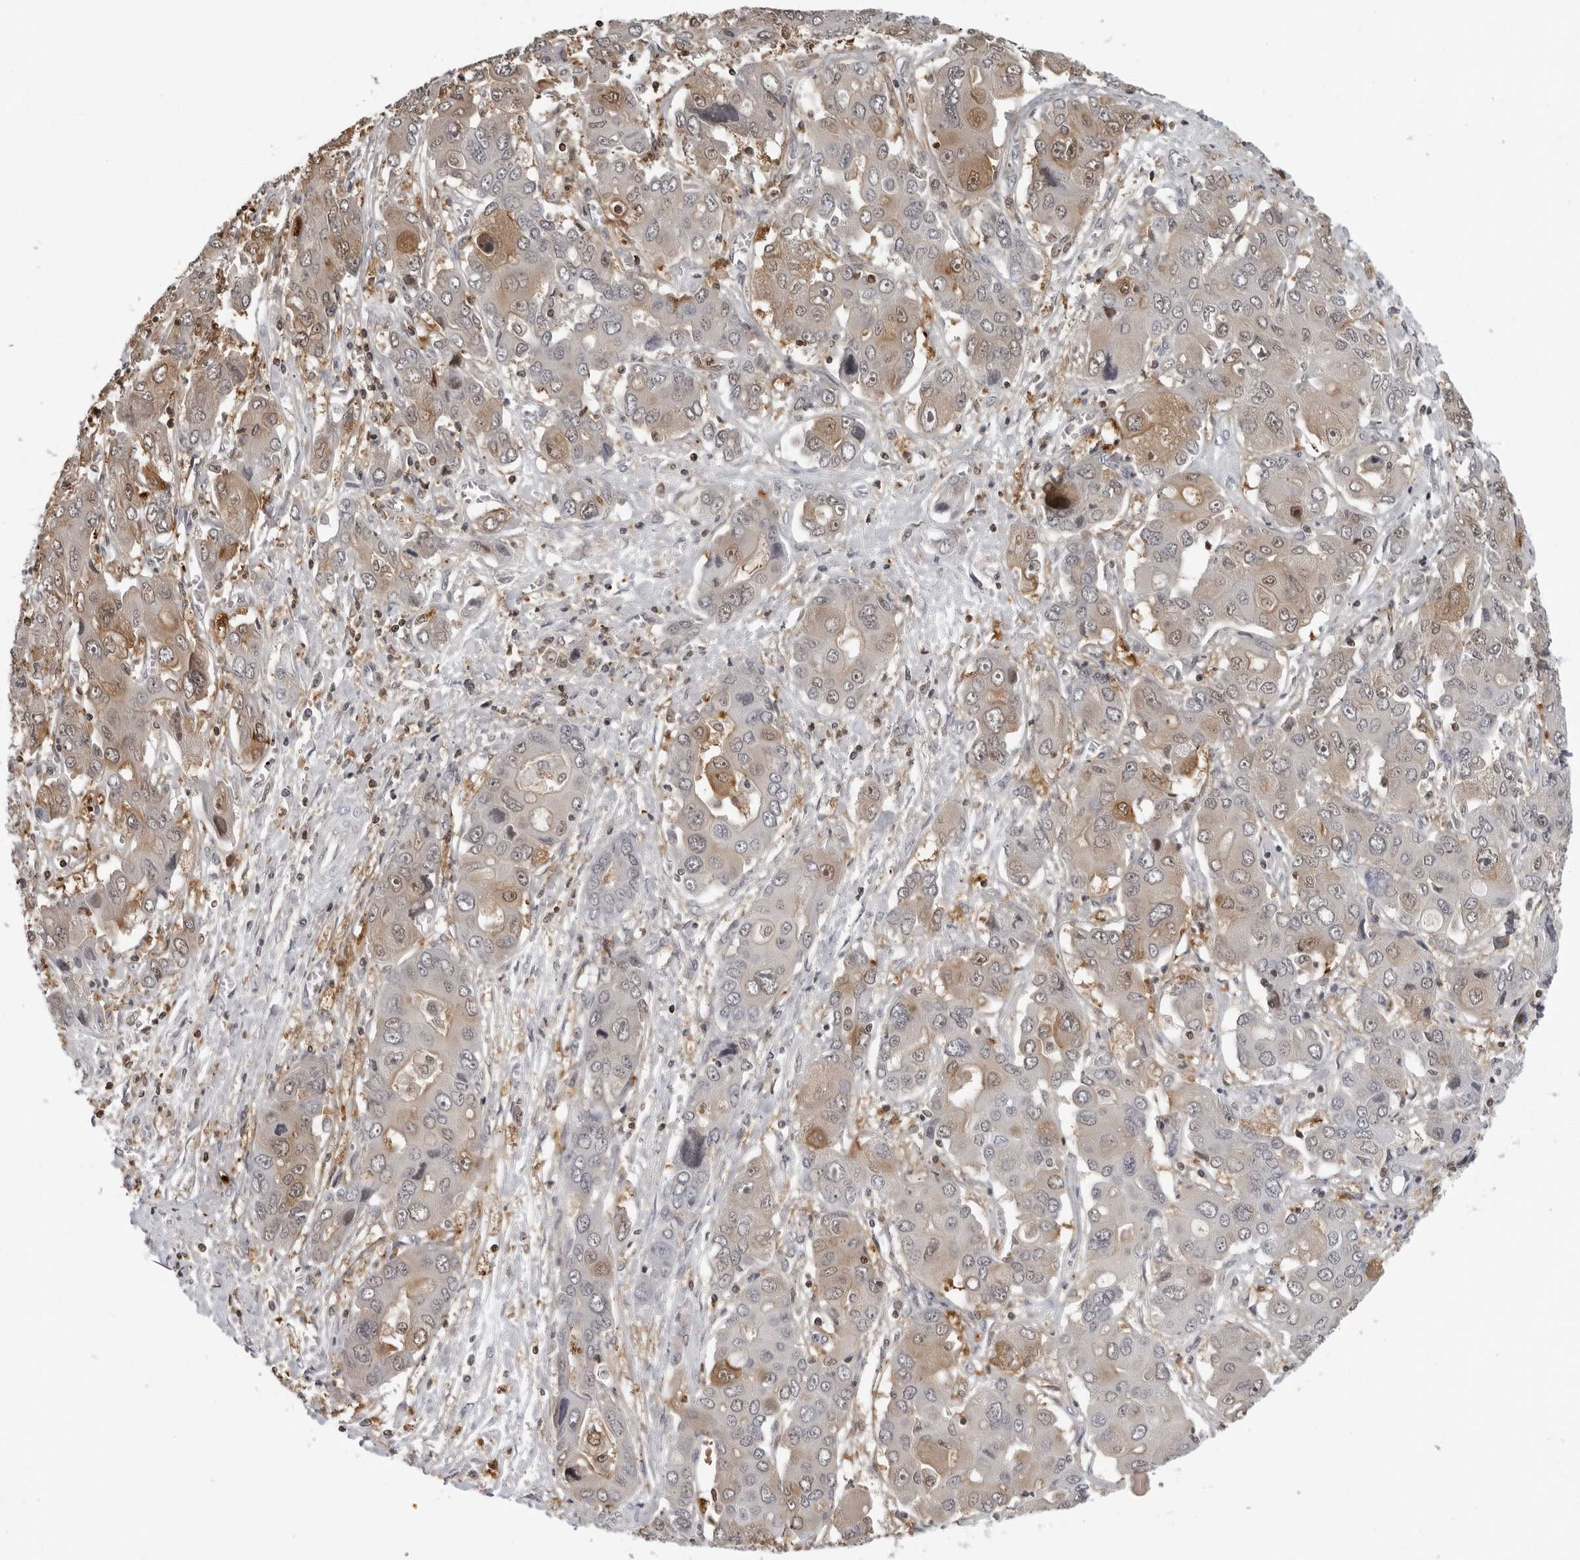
{"staining": {"intensity": "moderate", "quantity": "25%-75%", "location": "cytoplasmic/membranous"}, "tissue": "liver cancer", "cell_type": "Tumor cells", "image_type": "cancer", "snomed": [{"axis": "morphology", "description": "Cholangiocarcinoma"}, {"axis": "topography", "description": "Liver"}], "caption": "IHC of human cholangiocarcinoma (liver) shows medium levels of moderate cytoplasmic/membranous expression in about 25%-75% of tumor cells. (DAB IHC with brightfield microscopy, high magnification).", "gene": "HSPH1", "patient": {"sex": "male", "age": 67}}